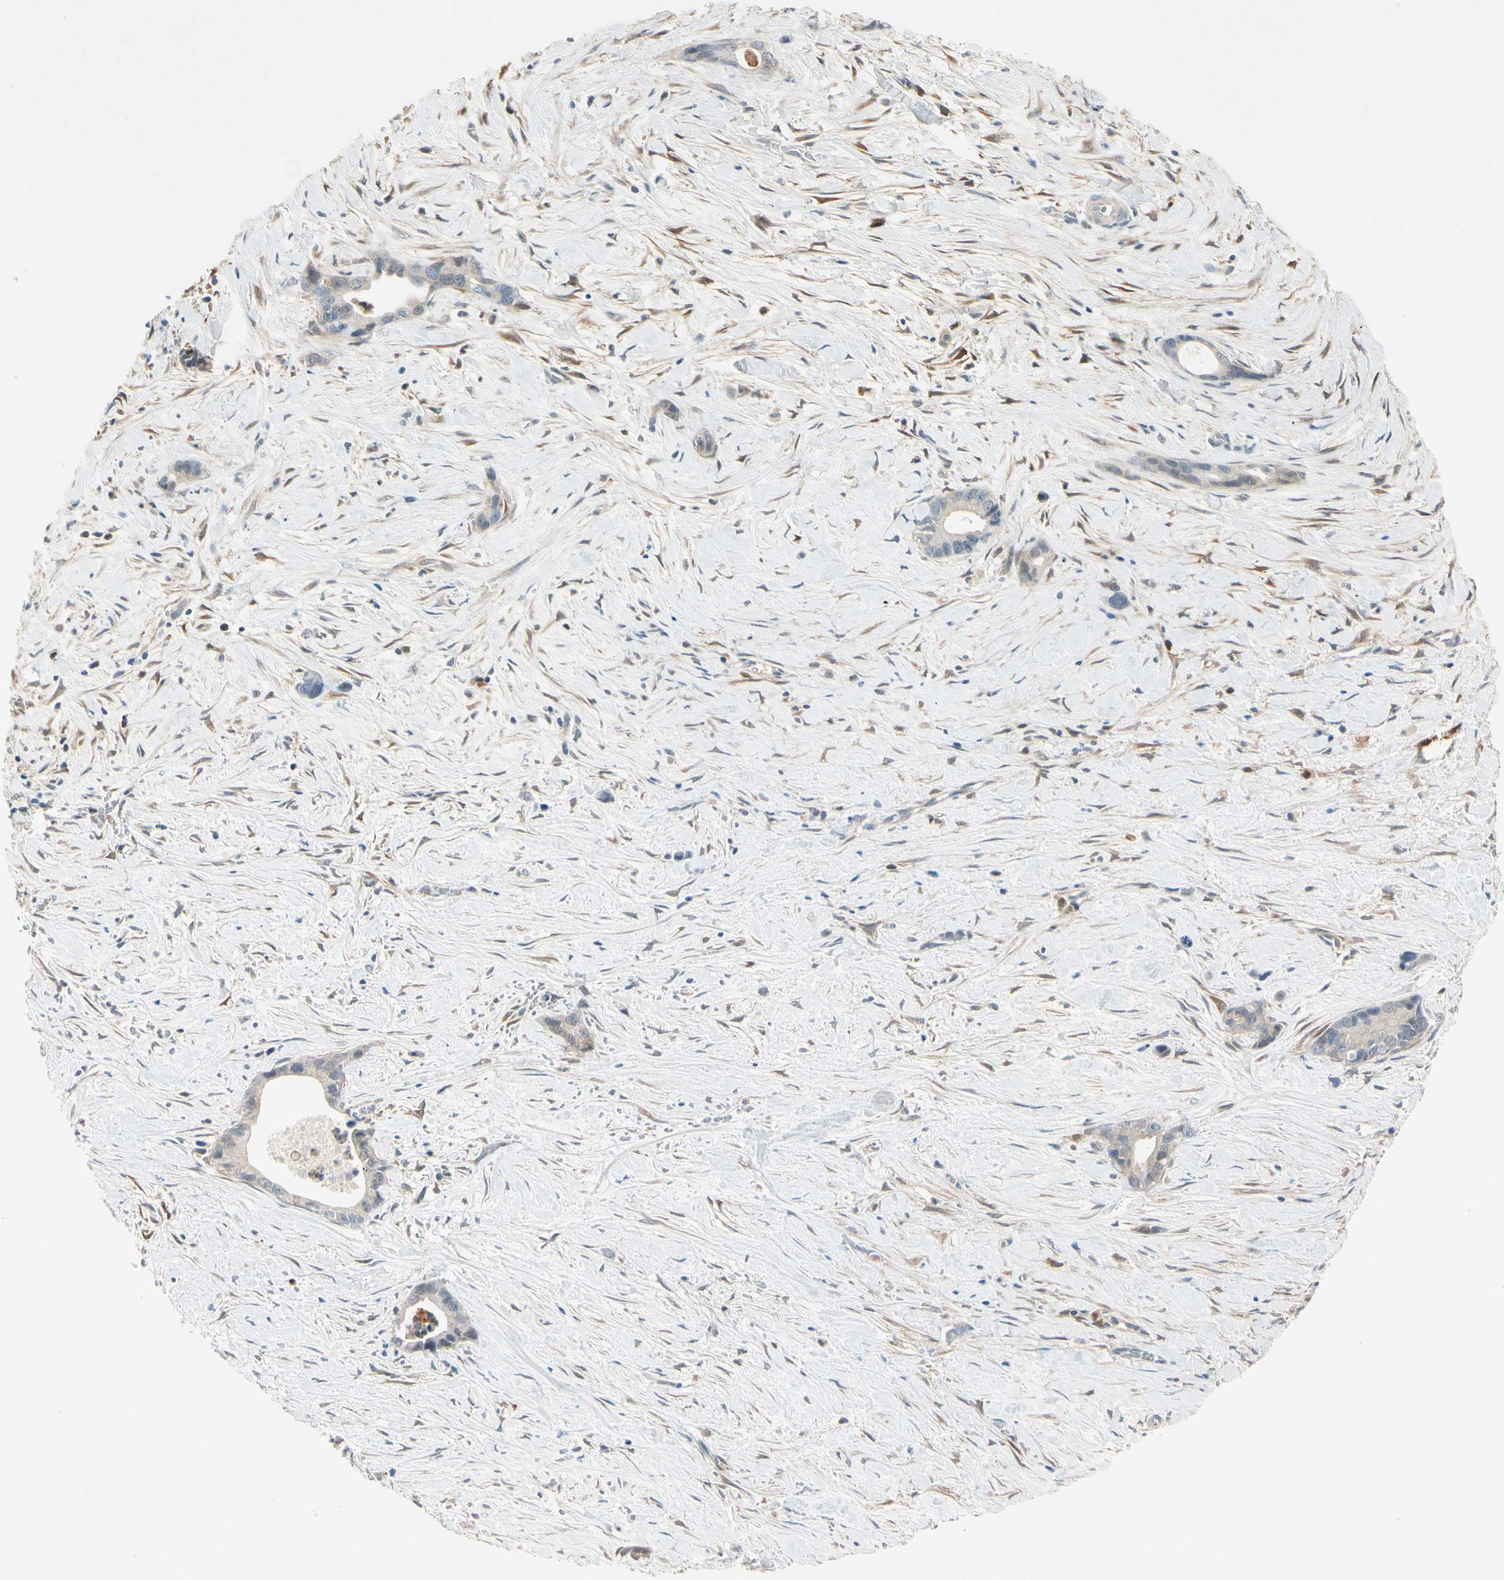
{"staining": {"intensity": "weak", "quantity": ">75%", "location": "cytoplasmic/membranous"}, "tissue": "liver cancer", "cell_type": "Tumor cells", "image_type": "cancer", "snomed": [{"axis": "morphology", "description": "Cholangiocarcinoma"}, {"axis": "topography", "description": "Liver"}], "caption": "Human cholangiocarcinoma (liver) stained for a protein (brown) exhibits weak cytoplasmic/membranous positive positivity in about >75% of tumor cells.", "gene": "WIPI1", "patient": {"sex": "female", "age": 55}}